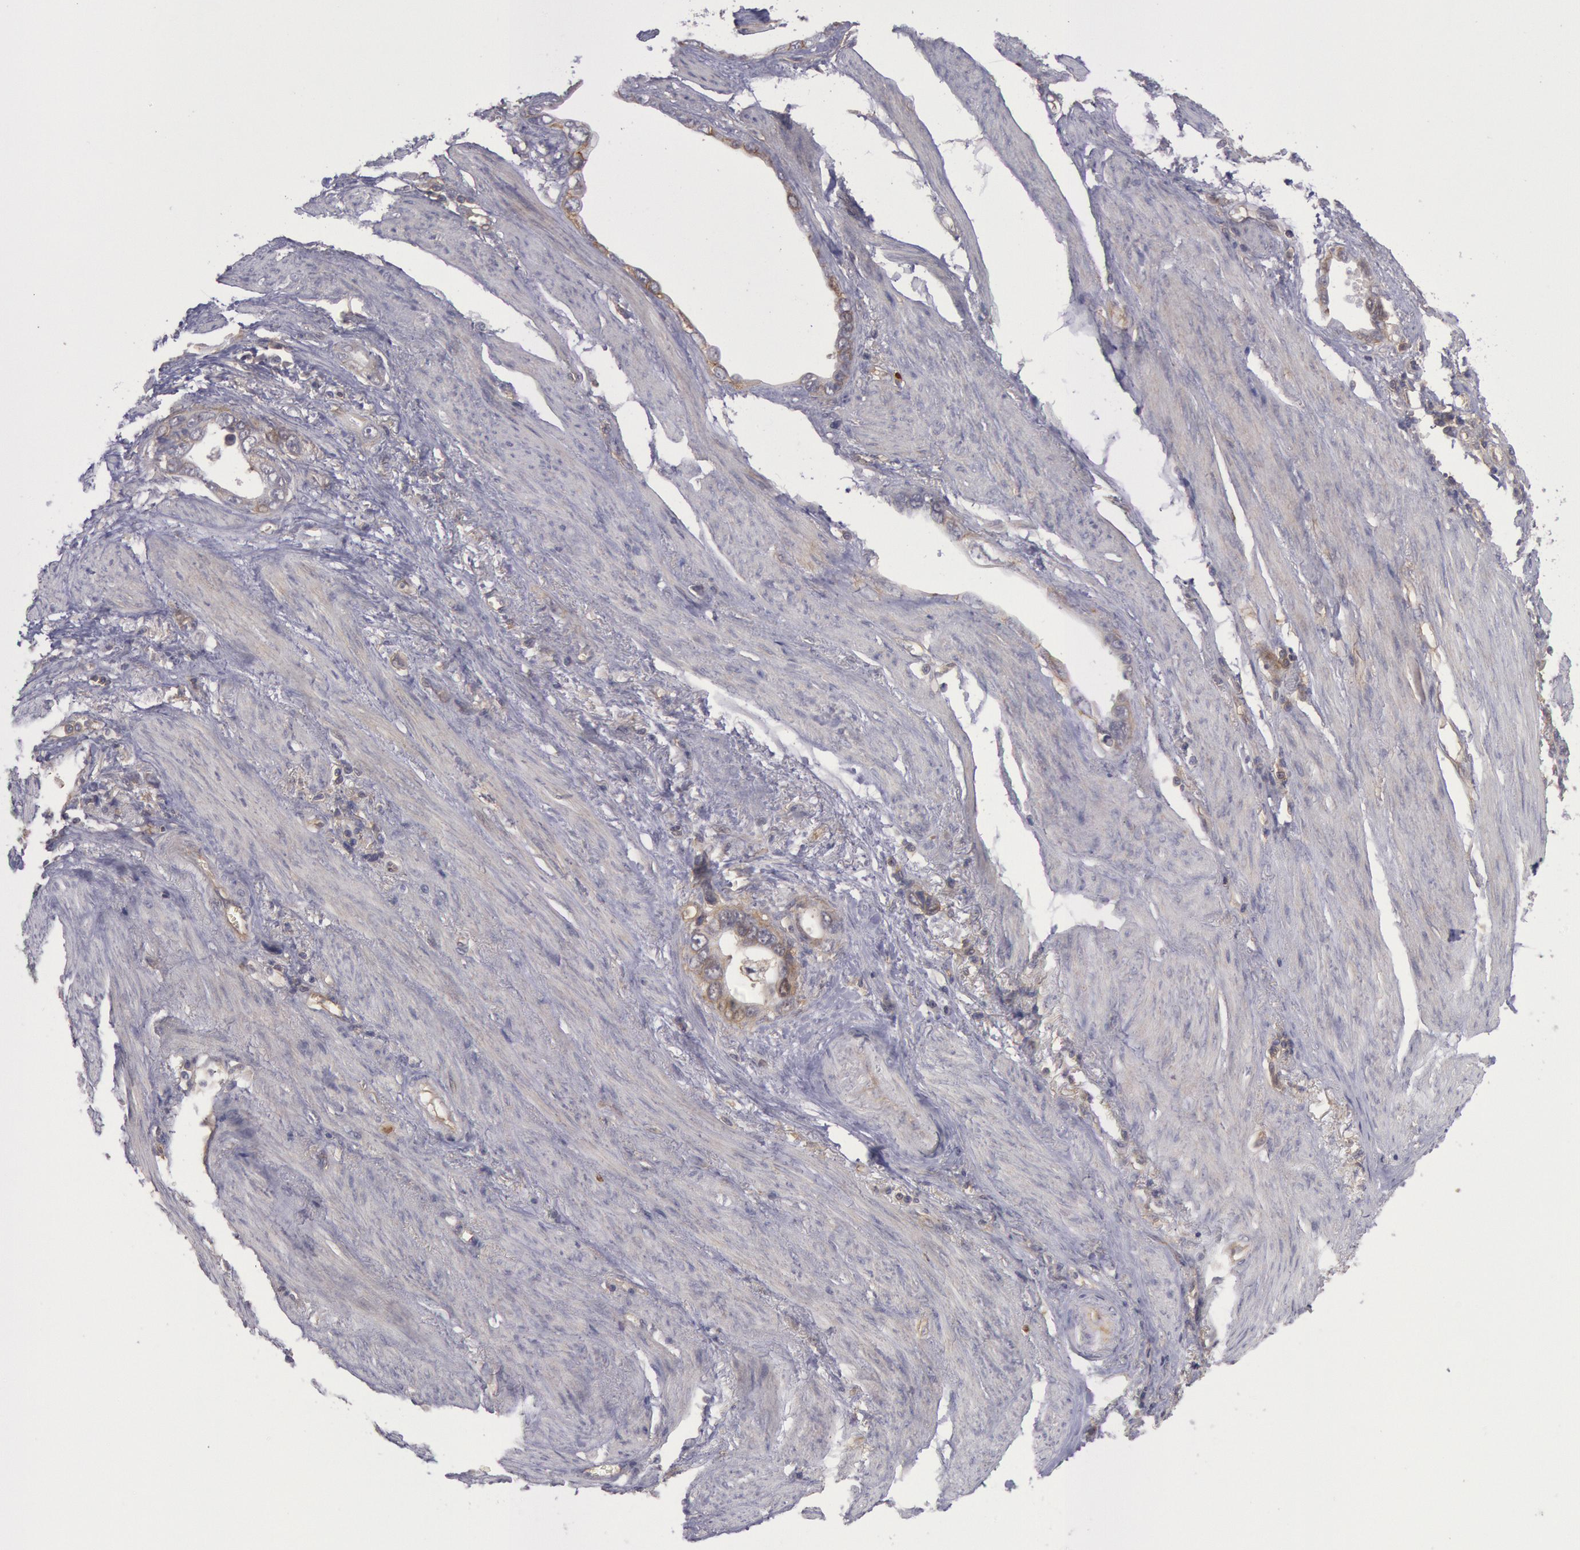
{"staining": {"intensity": "weak", "quantity": "25%-75%", "location": "cytoplasmic/membranous"}, "tissue": "stomach cancer", "cell_type": "Tumor cells", "image_type": "cancer", "snomed": [{"axis": "morphology", "description": "Adenocarcinoma, NOS"}, {"axis": "topography", "description": "Stomach"}], "caption": "Stomach cancer (adenocarcinoma) was stained to show a protein in brown. There is low levels of weak cytoplasmic/membranous positivity in about 25%-75% of tumor cells.", "gene": "STX4", "patient": {"sex": "male", "age": 78}}